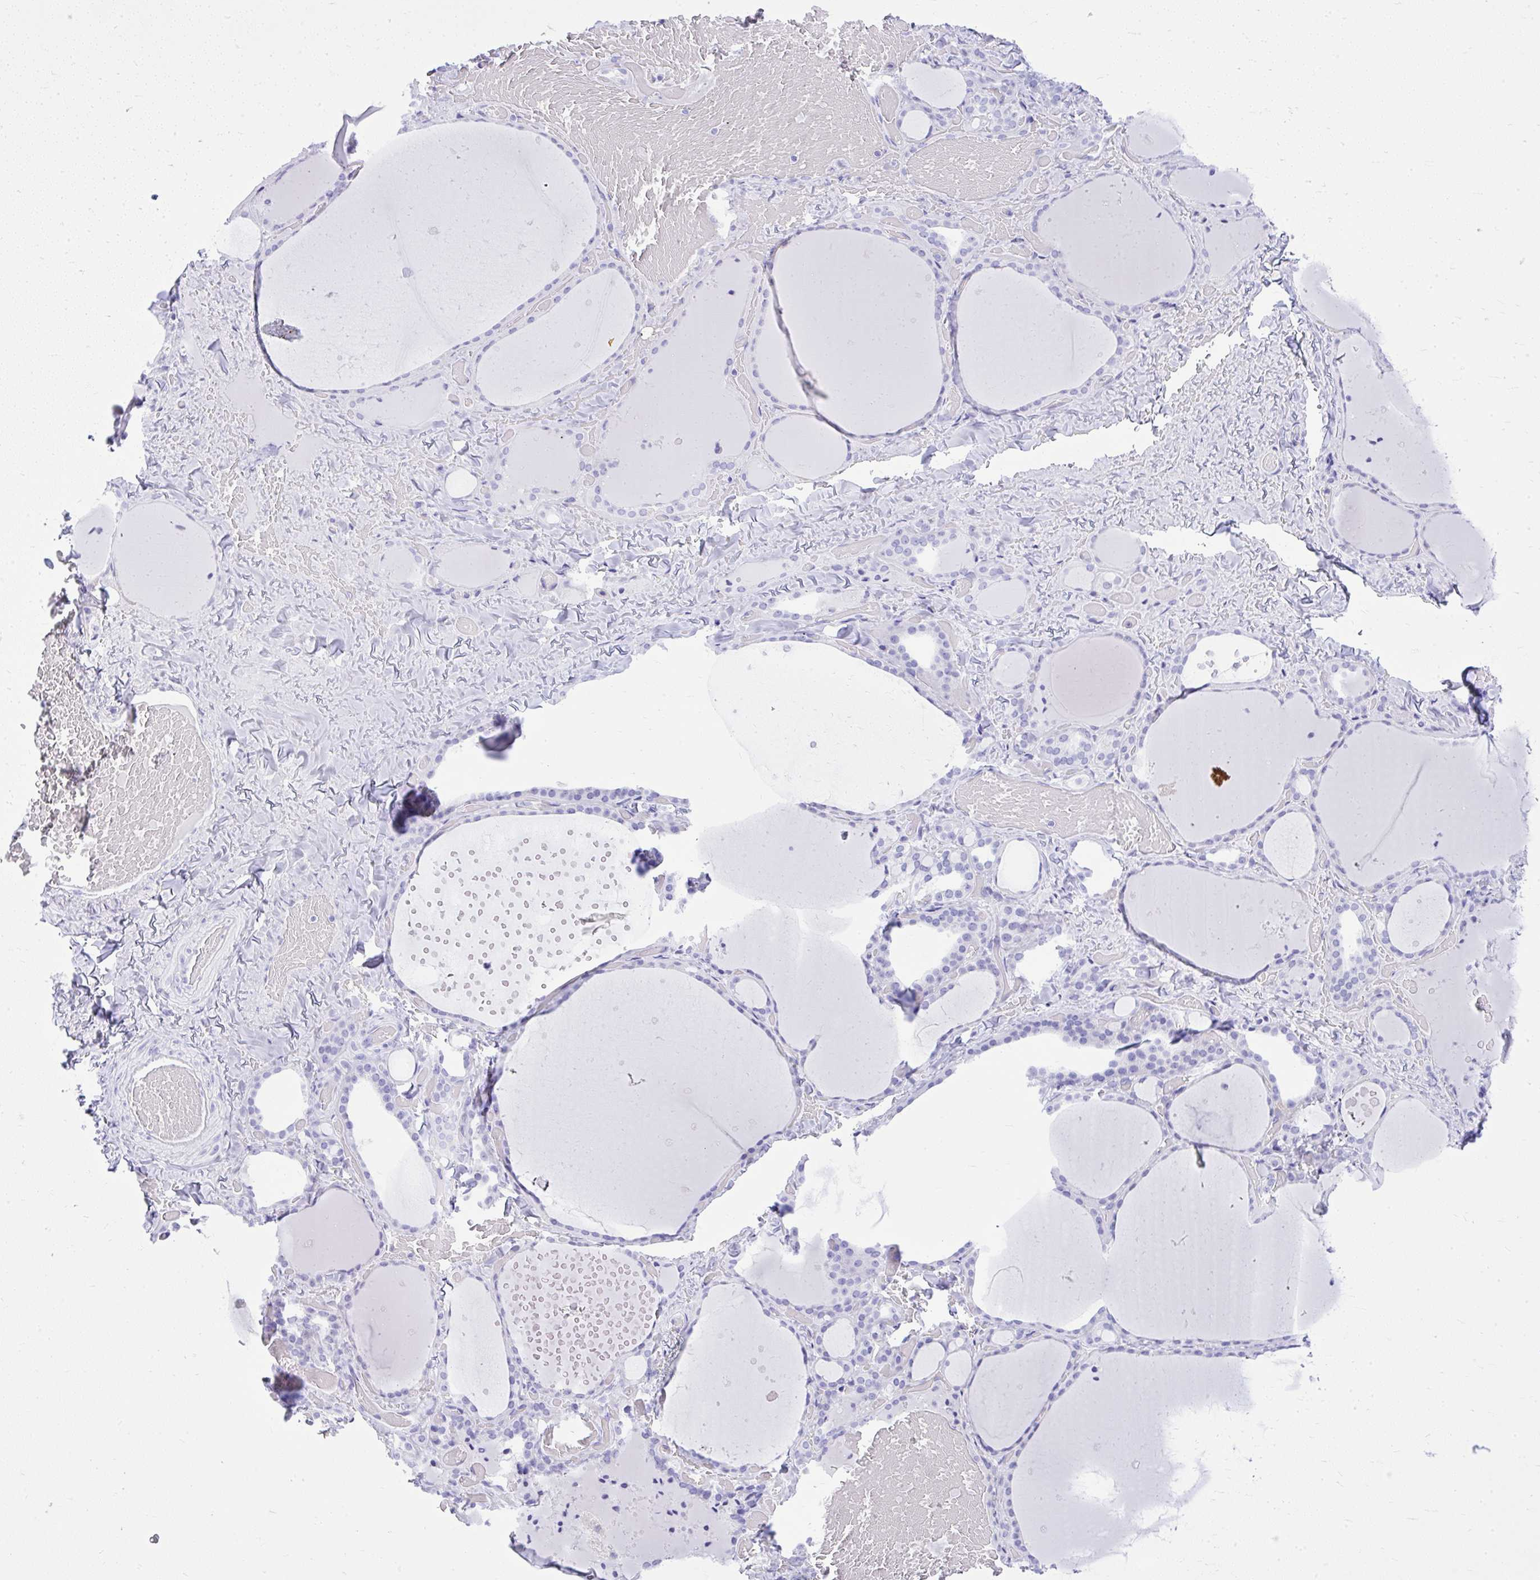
{"staining": {"intensity": "negative", "quantity": "none", "location": "none"}, "tissue": "thyroid gland", "cell_type": "Glandular cells", "image_type": "normal", "snomed": [{"axis": "morphology", "description": "Normal tissue, NOS"}, {"axis": "topography", "description": "Thyroid gland"}], "caption": "IHC micrograph of benign thyroid gland: thyroid gland stained with DAB shows no significant protein staining in glandular cells.", "gene": "RALYL", "patient": {"sex": "female", "age": 36}}